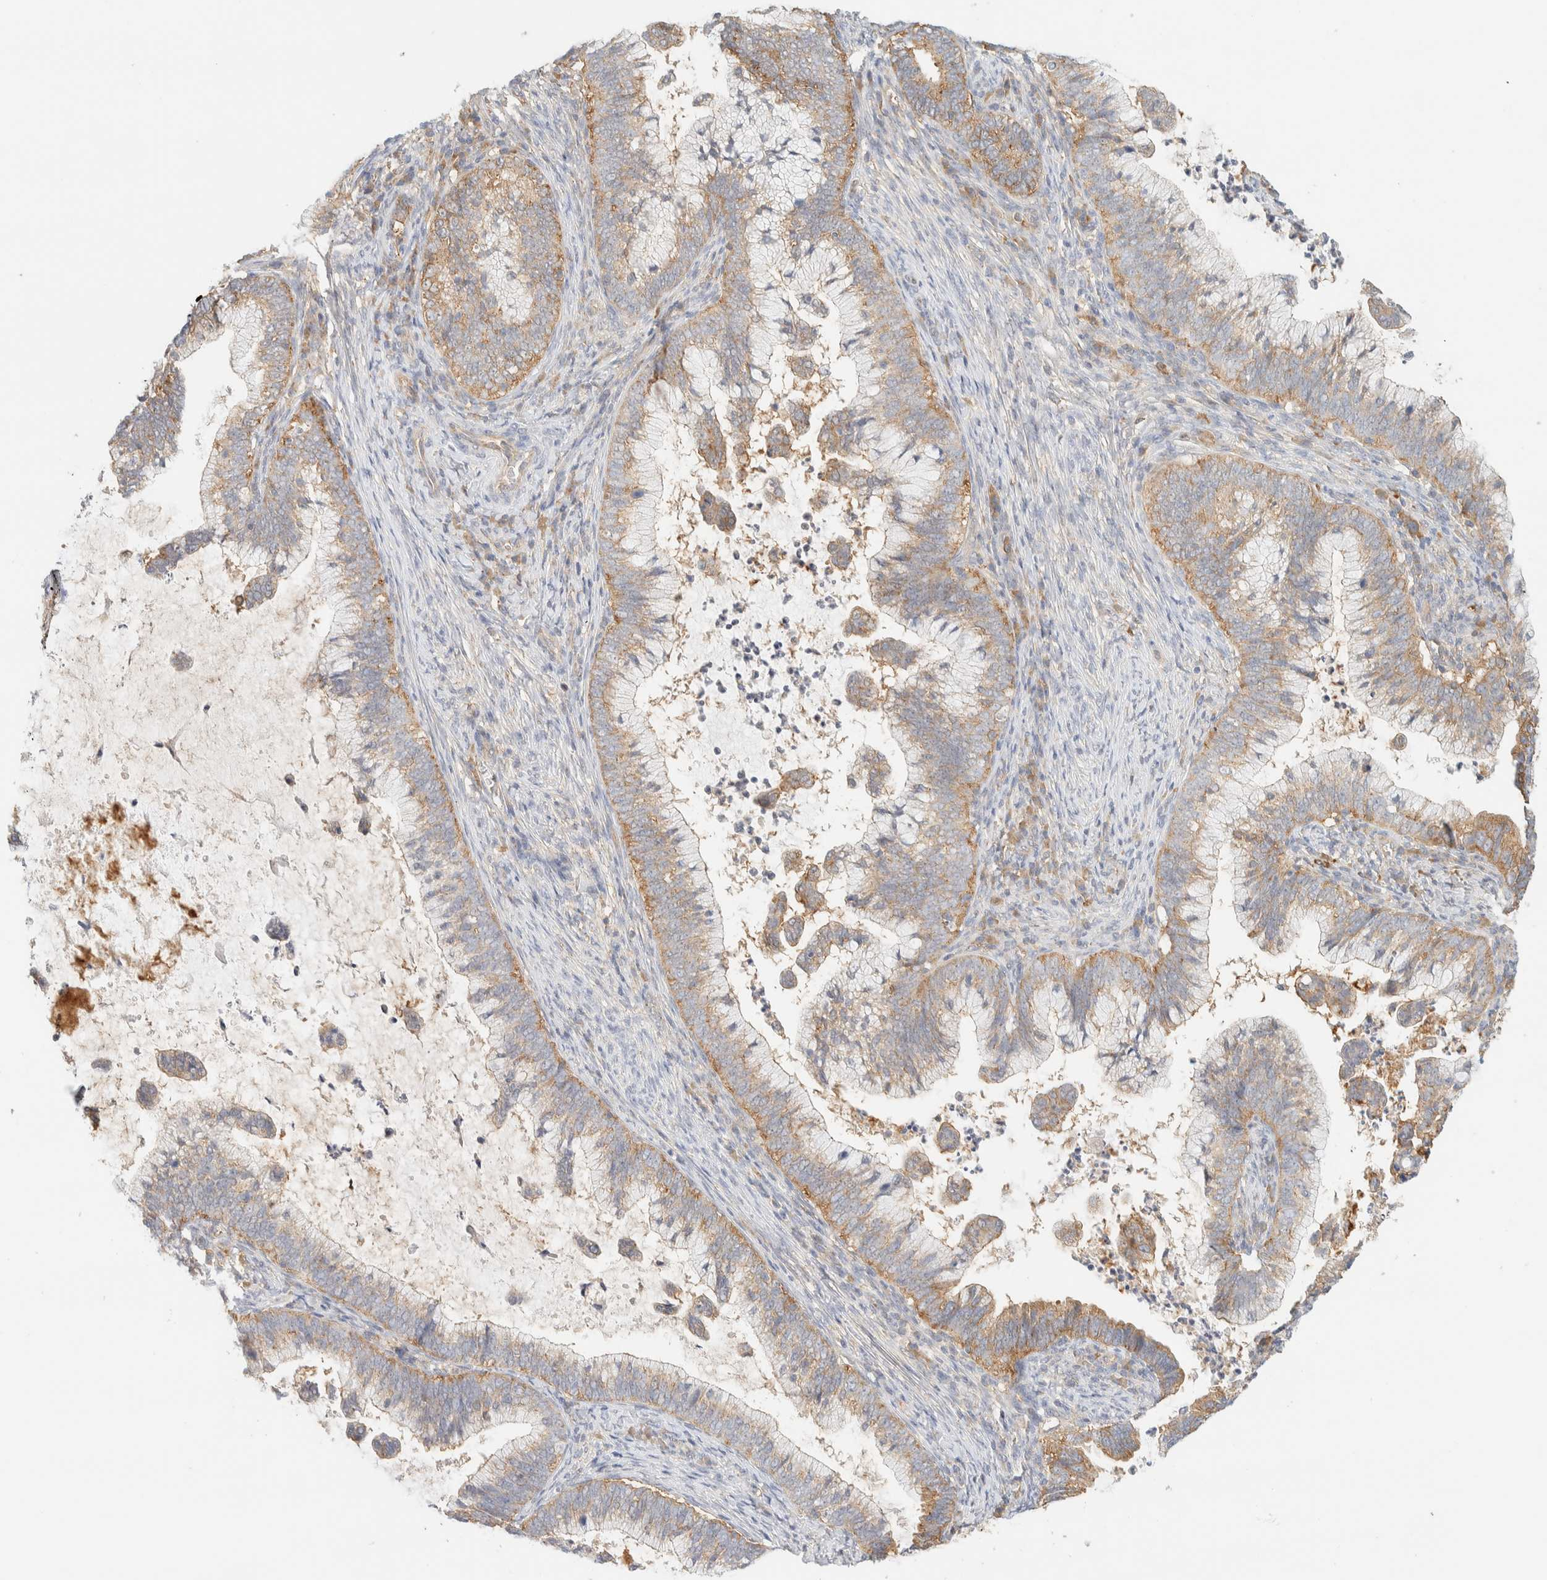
{"staining": {"intensity": "moderate", "quantity": ">75%", "location": "cytoplasmic/membranous"}, "tissue": "cervical cancer", "cell_type": "Tumor cells", "image_type": "cancer", "snomed": [{"axis": "morphology", "description": "Adenocarcinoma, NOS"}, {"axis": "topography", "description": "Cervix"}], "caption": "Immunohistochemistry micrograph of neoplastic tissue: cervical cancer stained using IHC reveals medium levels of moderate protein expression localized specifically in the cytoplasmic/membranous of tumor cells, appearing as a cytoplasmic/membranous brown color.", "gene": "TBC1D8B", "patient": {"sex": "female", "age": 36}}